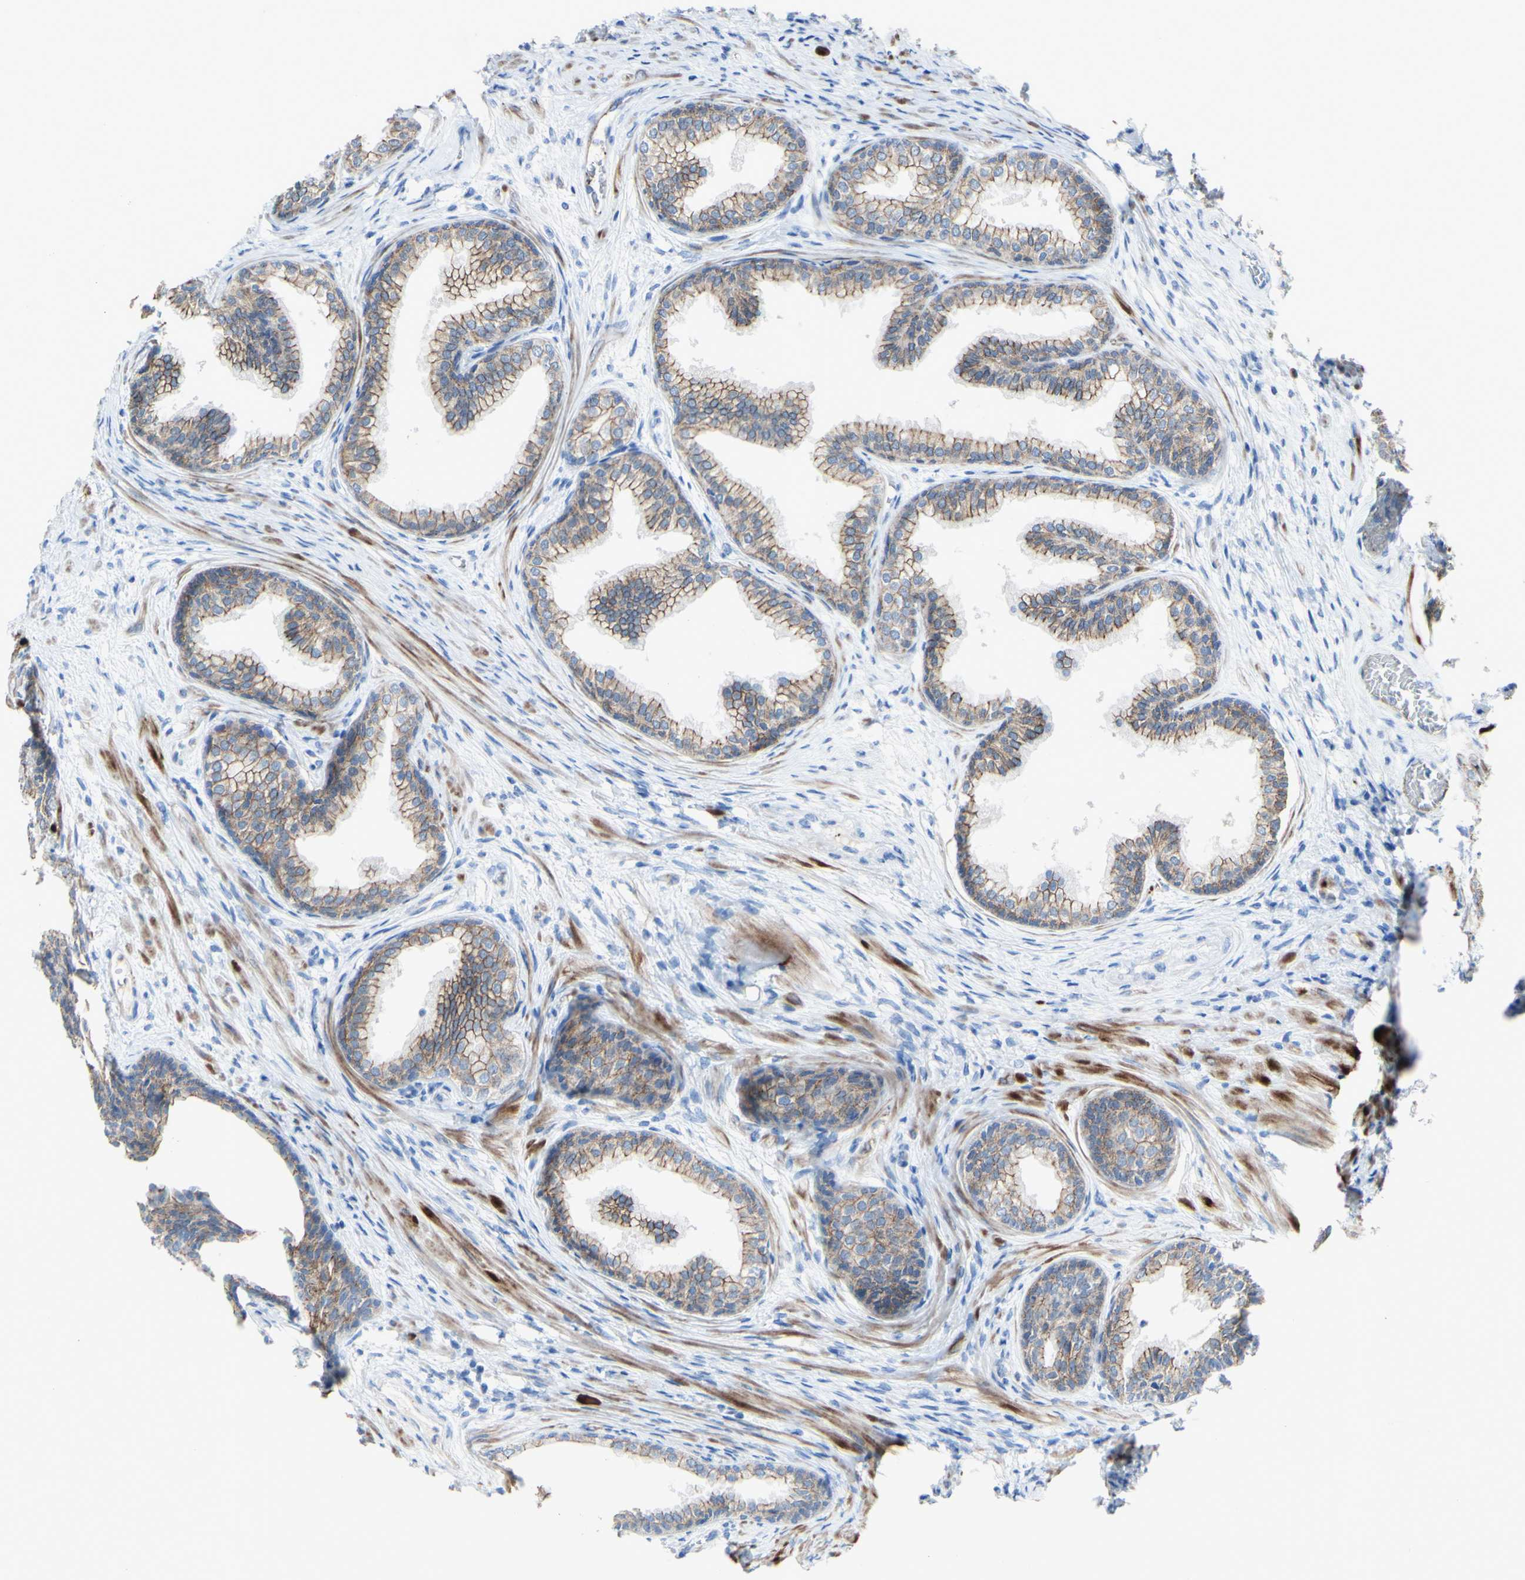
{"staining": {"intensity": "moderate", "quantity": ">75%", "location": "cytoplasmic/membranous"}, "tissue": "prostate", "cell_type": "Glandular cells", "image_type": "normal", "snomed": [{"axis": "morphology", "description": "Normal tissue, NOS"}, {"axis": "topography", "description": "Prostate"}], "caption": "High-magnification brightfield microscopy of benign prostate stained with DAB (3,3'-diaminobenzidine) (brown) and counterstained with hematoxylin (blue). glandular cells exhibit moderate cytoplasmic/membranous positivity is present in approximately>75% of cells. (IHC, brightfield microscopy, high magnification).", "gene": "DSC2", "patient": {"sex": "male", "age": 76}}